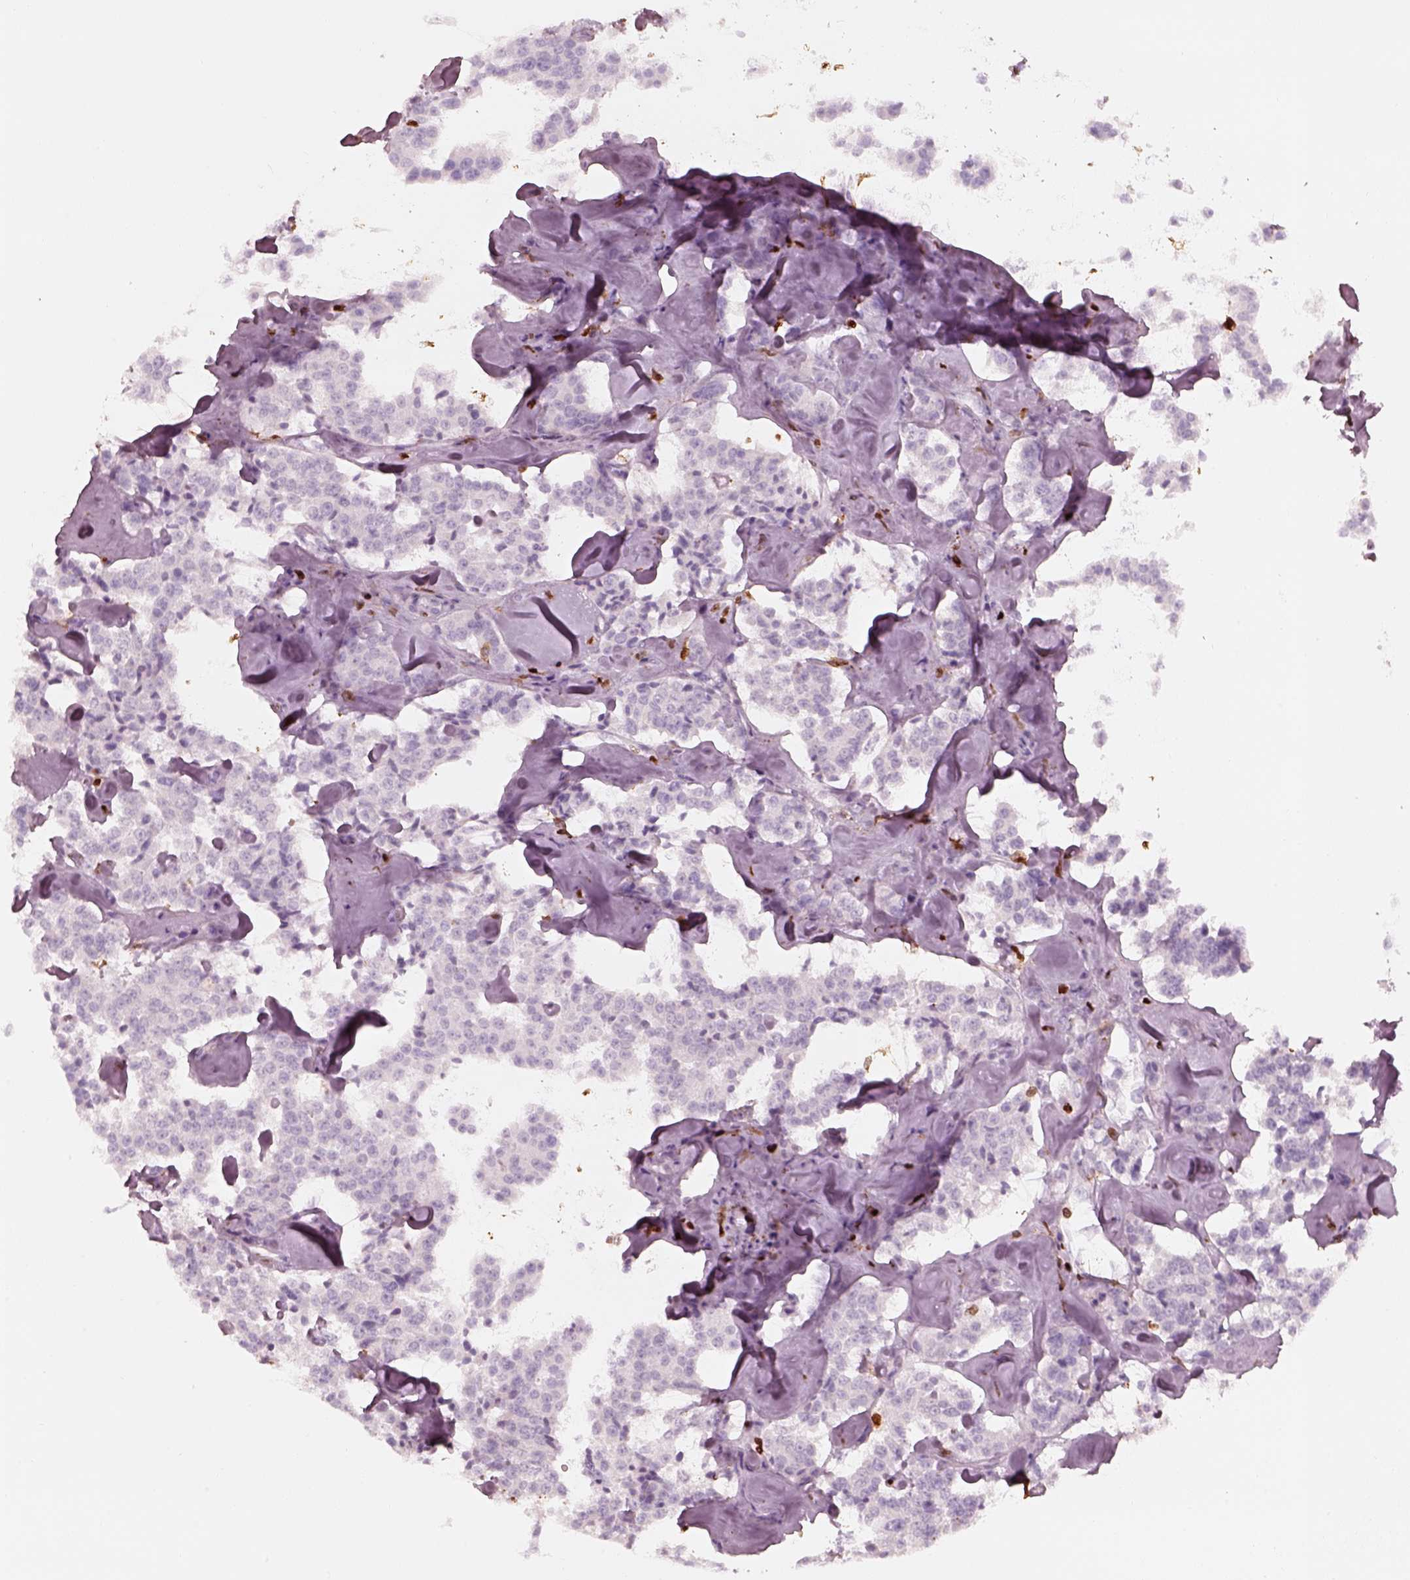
{"staining": {"intensity": "negative", "quantity": "none", "location": "none"}, "tissue": "carcinoid", "cell_type": "Tumor cells", "image_type": "cancer", "snomed": [{"axis": "morphology", "description": "Carcinoid, malignant, NOS"}, {"axis": "topography", "description": "Pancreas"}], "caption": "The histopathology image shows no staining of tumor cells in malignant carcinoid.", "gene": "ALOX5", "patient": {"sex": "male", "age": 41}}